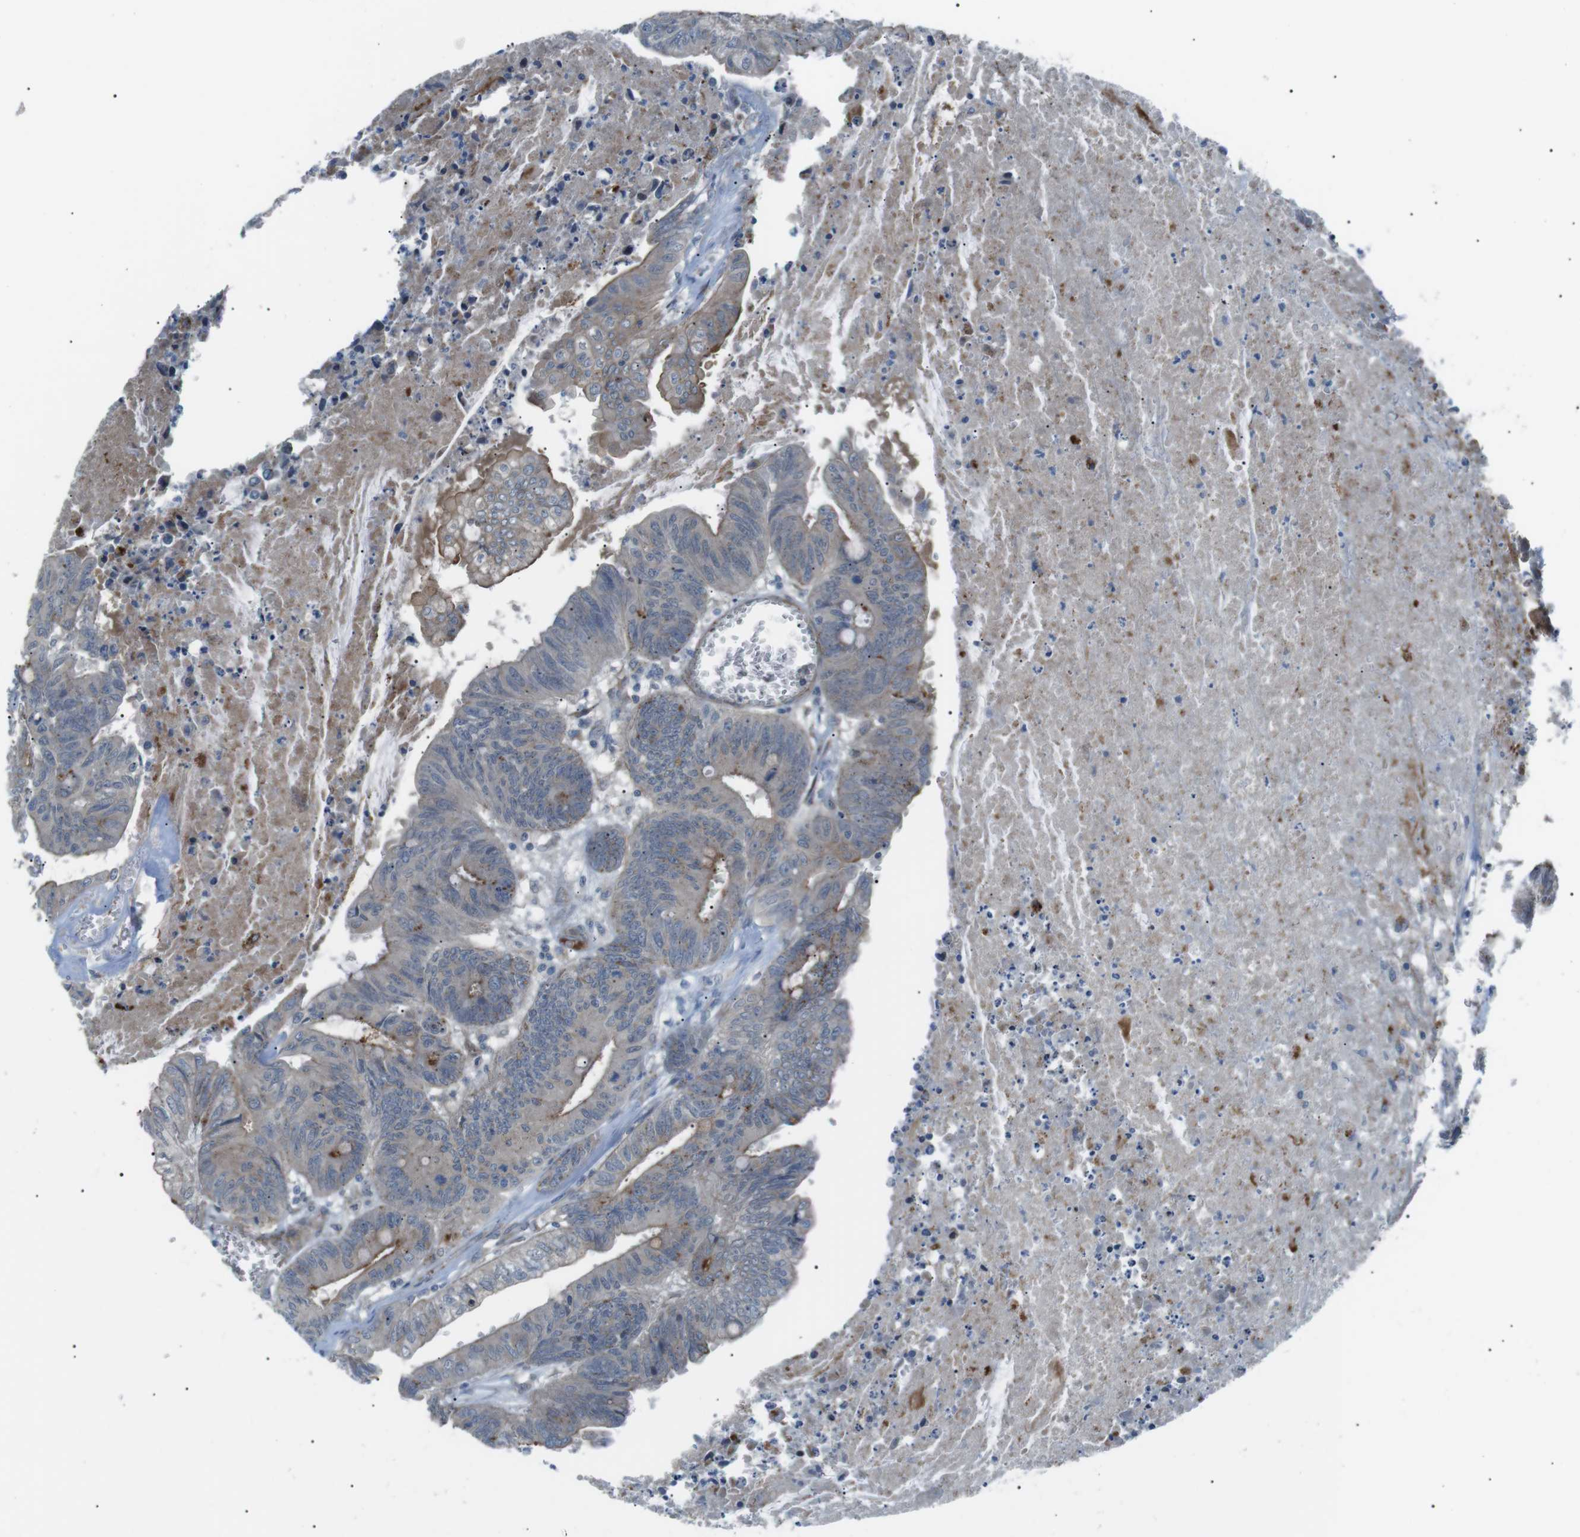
{"staining": {"intensity": "moderate", "quantity": "25%-75%", "location": "cytoplasmic/membranous"}, "tissue": "colorectal cancer", "cell_type": "Tumor cells", "image_type": "cancer", "snomed": [{"axis": "morphology", "description": "Adenocarcinoma, NOS"}, {"axis": "topography", "description": "Colon"}], "caption": "Colorectal adenocarcinoma stained with immunohistochemistry (IHC) shows moderate cytoplasmic/membranous staining in about 25%-75% of tumor cells.", "gene": "B4GALNT2", "patient": {"sex": "male", "age": 45}}